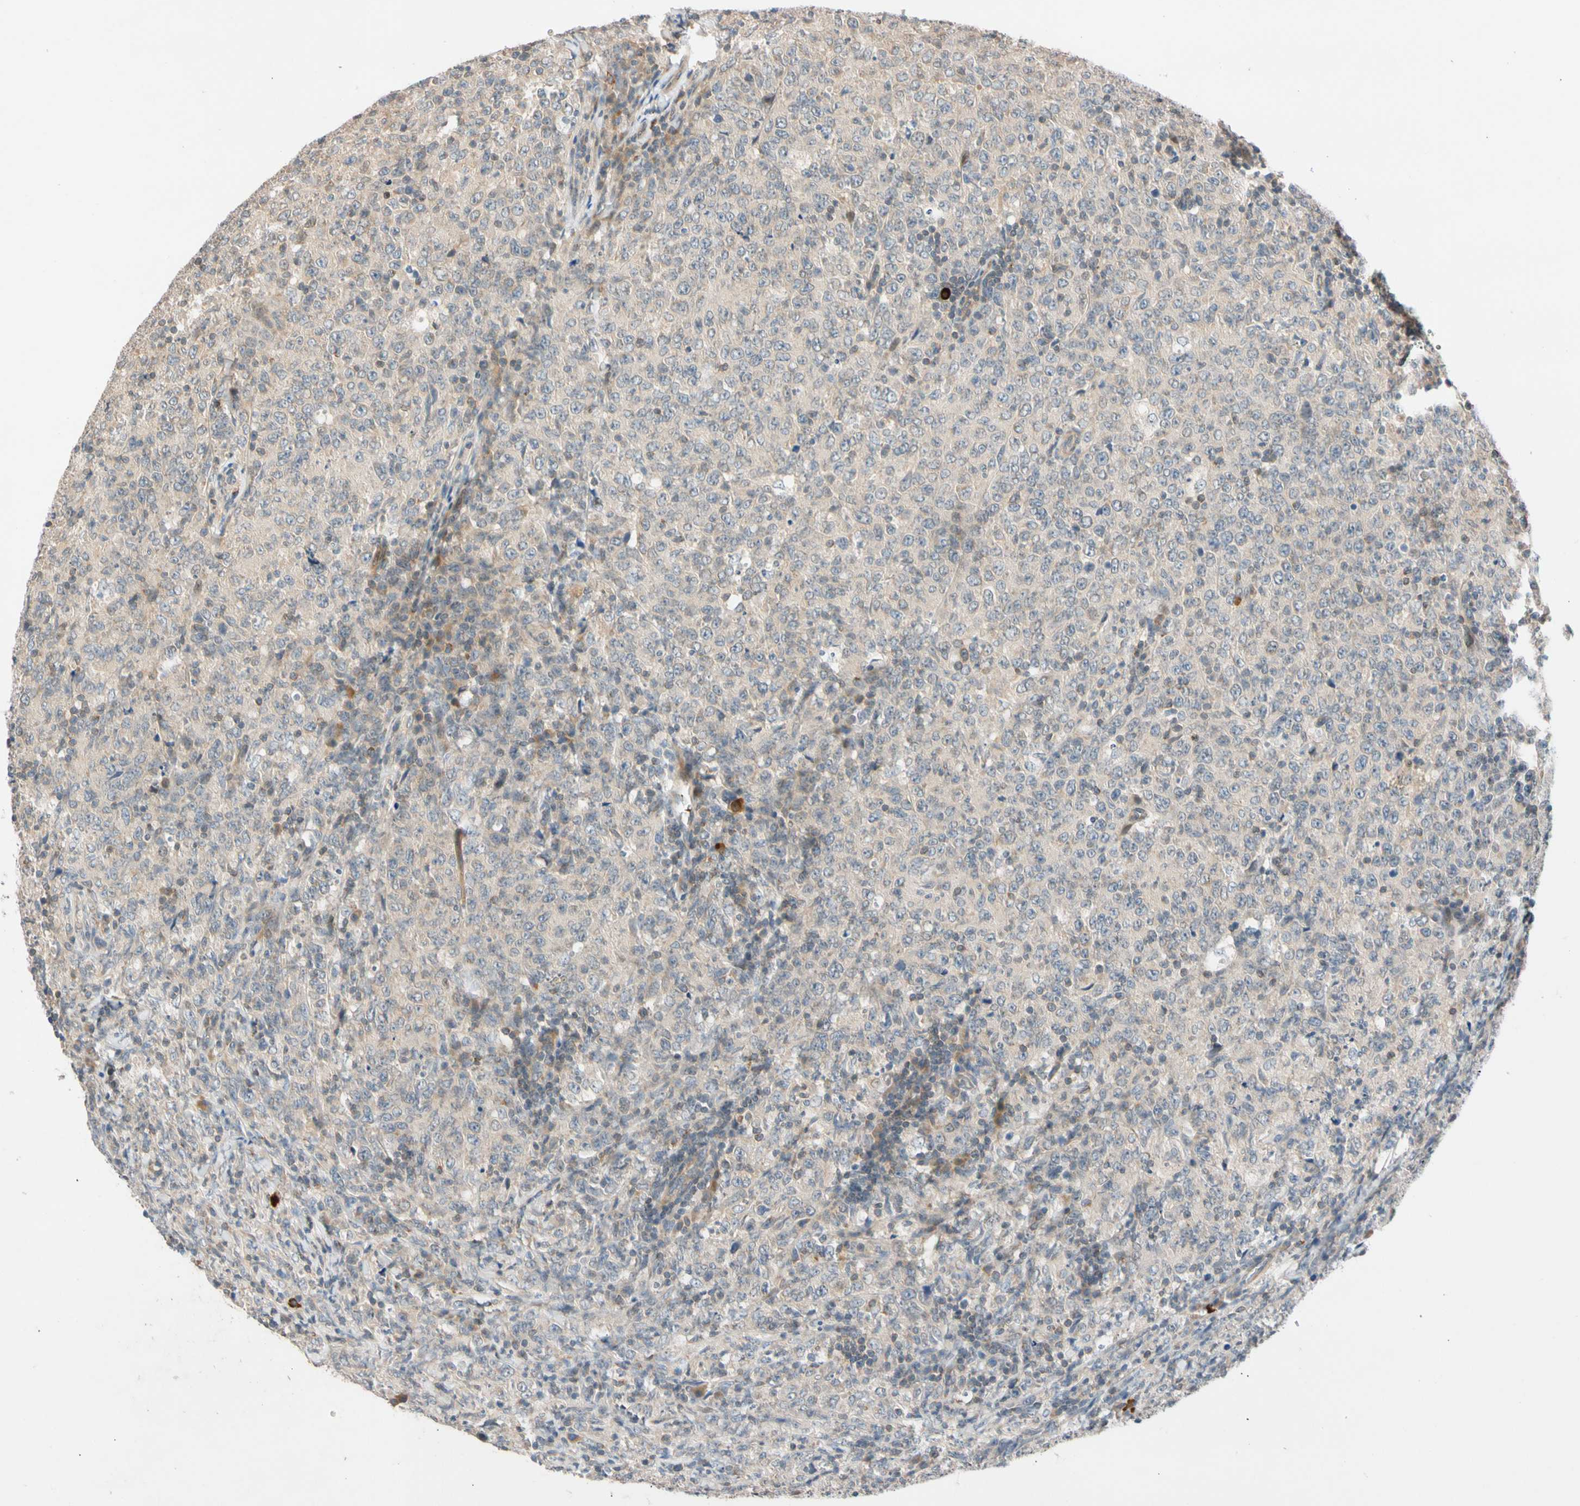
{"staining": {"intensity": "weak", "quantity": ">75%", "location": "cytoplasmic/membranous"}, "tissue": "lymphoma", "cell_type": "Tumor cells", "image_type": "cancer", "snomed": [{"axis": "morphology", "description": "Malignant lymphoma, non-Hodgkin's type, High grade"}, {"axis": "topography", "description": "Tonsil"}], "caption": "Immunohistochemical staining of human lymphoma reveals weak cytoplasmic/membranous protein staining in approximately >75% of tumor cells.", "gene": "CNST", "patient": {"sex": "female", "age": 36}}